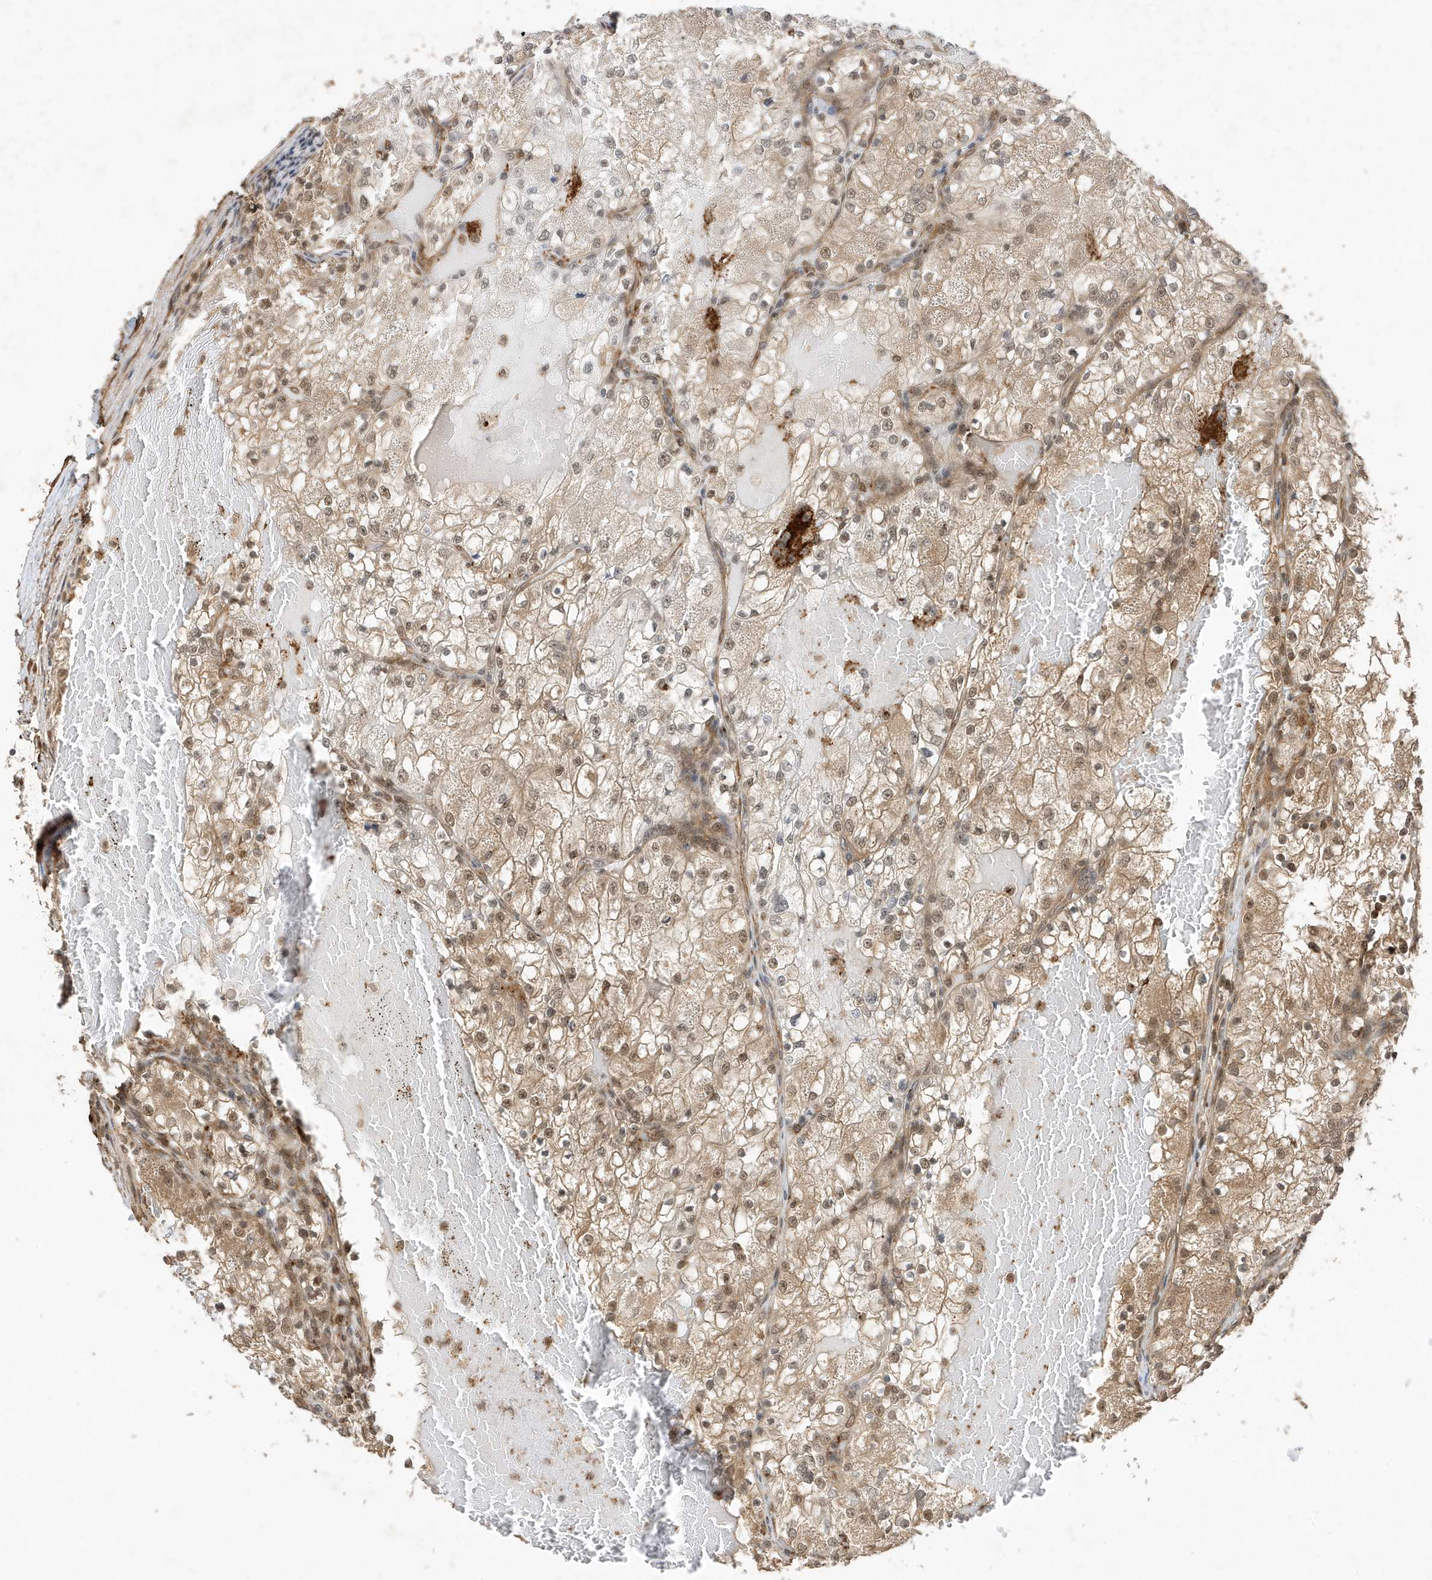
{"staining": {"intensity": "weak", "quantity": ">75%", "location": "cytoplasmic/membranous,nuclear"}, "tissue": "renal cancer", "cell_type": "Tumor cells", "image_type": "cancer", "snomed": [{"axis": "morphology", "description": "Normal tissue, NOS"}, {"axis": "morphology", "description": "Adenocarcinoma, NOS"}, {"axis": "topography", "description": "Kidney"}], "caption": "Protein staining by IHC exhibits weak cytoplasmic/membranous and nuclear positivity in about >75% of tumor cells in renal cancer (adenocarcinoma).", "gene": "MAST3", "patient": {"sex": "male", "age": 68}}